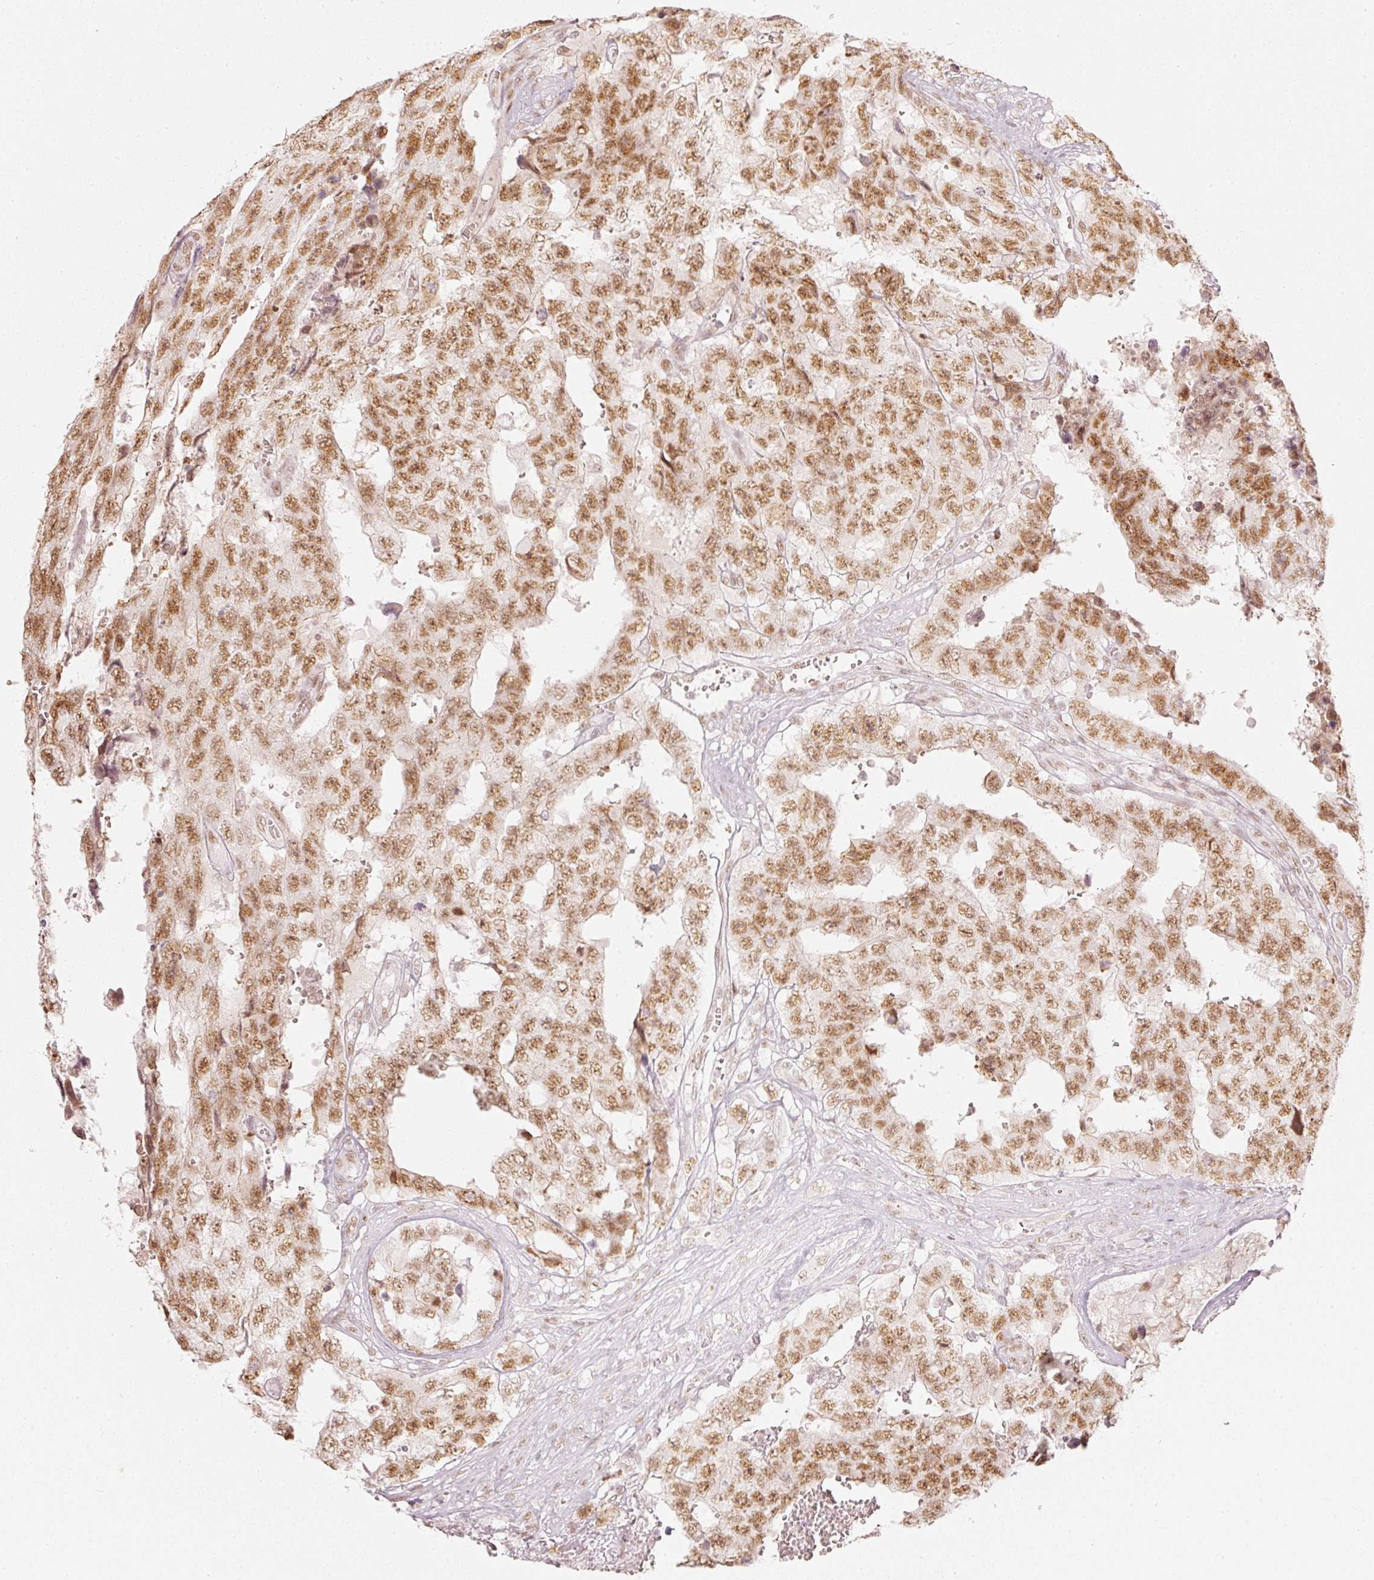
{"staining": {"intensity": "moderate", "quantity": ">75%", "location": "nuclear"}, "tissue": "testis cancer", "cell_type": "Tumor cells", "image_type": "cancer", "snomed": [{"axis": "morphology", "description": "Normal tissue, NOS"}, {"axis": "morphology", "description": "Carcinoma, Embryonal, NOS"}, {"axis": "topography", "description": "Testis"}, {"axis": "topography", "description": "Epididymis"}], "caption": "Immunohistochemistry (IHC) staining of testis cancer (embryonal carcinoma), which reveals medium levels of moderate nuclear staining in about >75% of tumor cells indicating moderate nuclear protein expression. The staining was performed using DAB (brown) for protein detection and nuclei were counterstained in hematoxylin (blue).", "gene": "PPP1R10", "patient": {"sex": "male", "age": 25}}